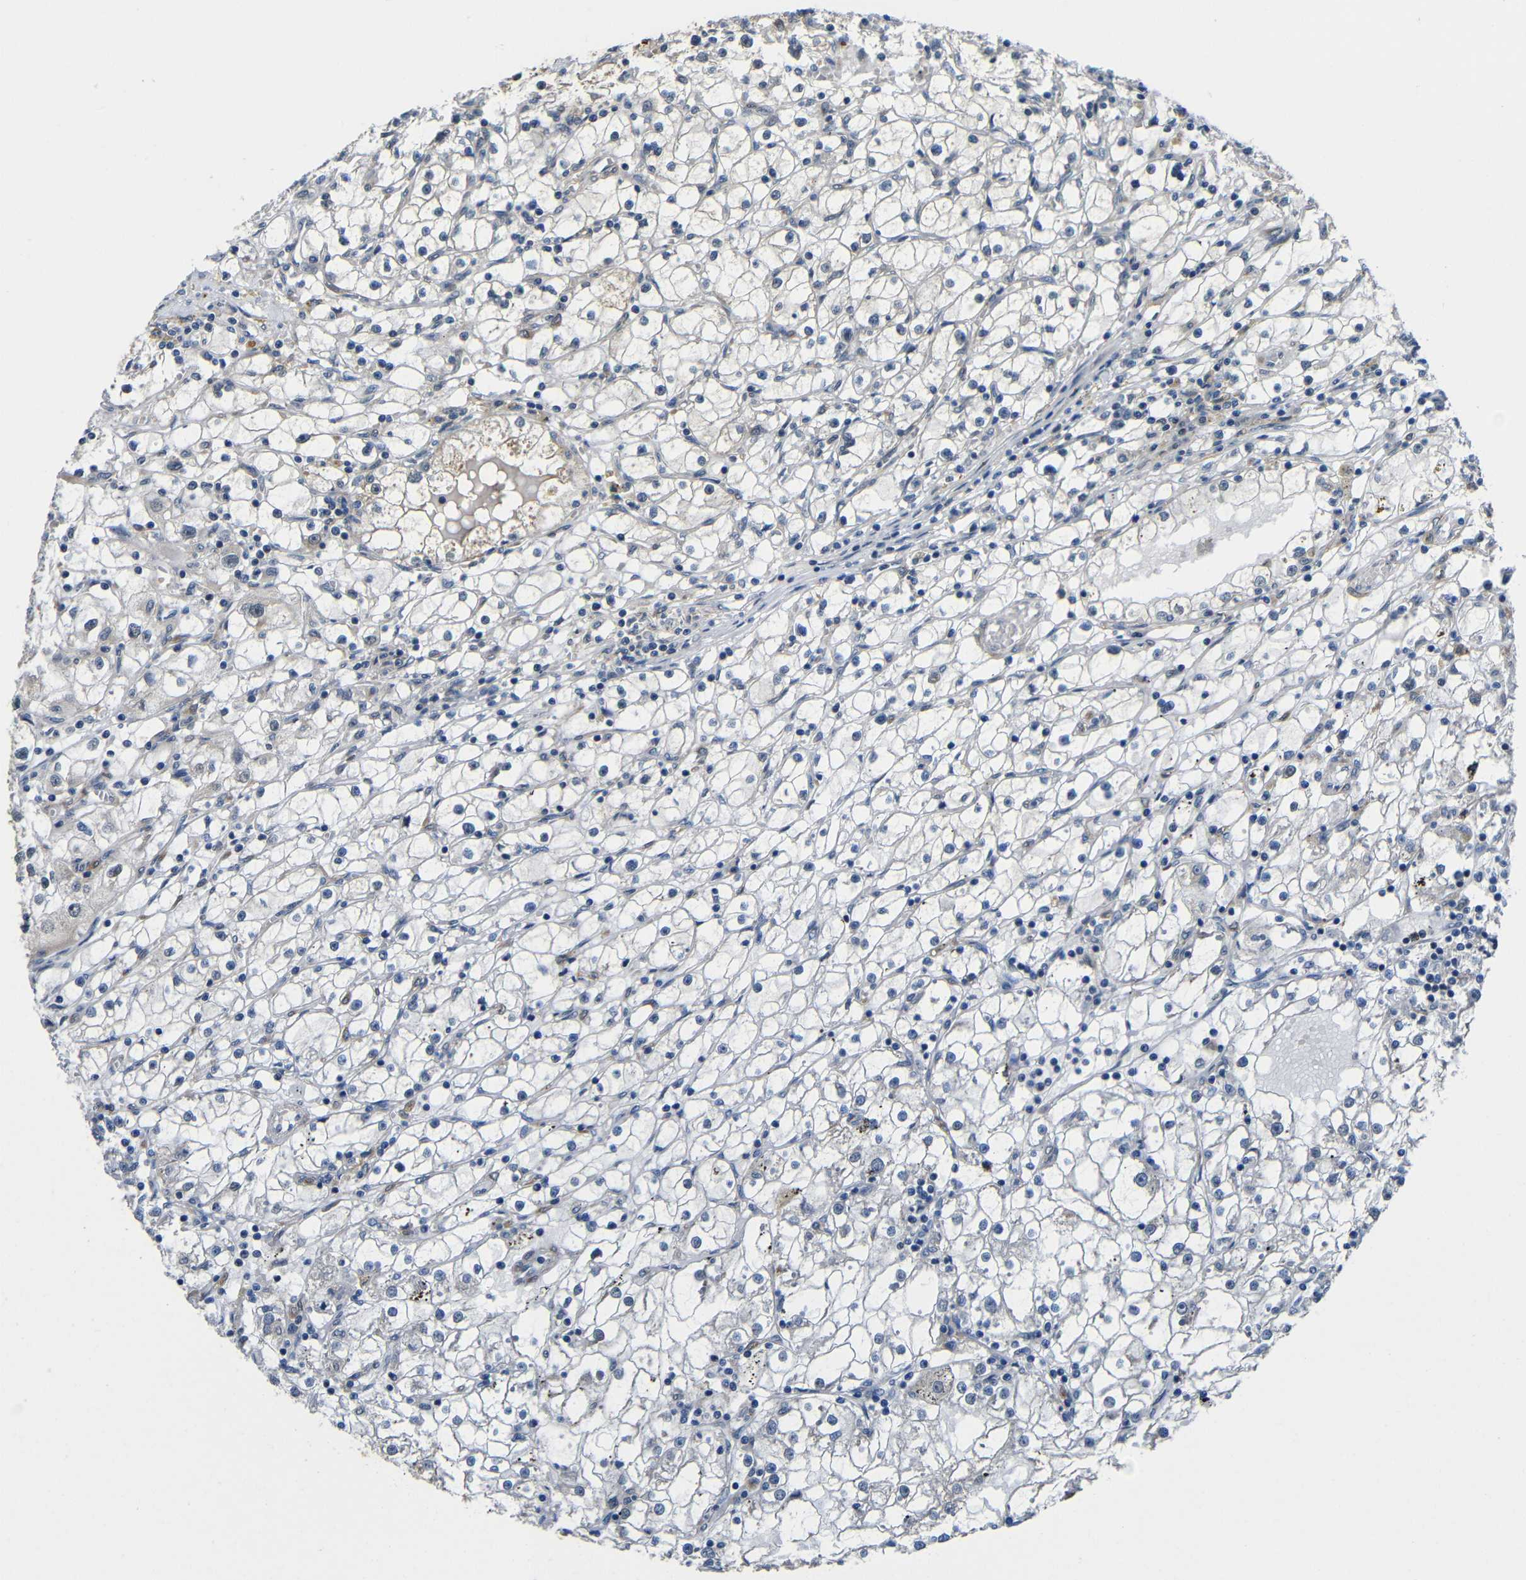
{"staining": {"intensity": "moderate", "quantity": "<25%", "location": "cytoplasmic/membranous"}, "tissue": "renal cancer", "cell_type": "Tumor cells", "image_type": "cancer", "snomed": [{"axis": "morphology", "description": "Adenocarcinoma, NOS"}, {"axis": "topography", "description": "Kidney"}], "caption": "Moderate cytoplasmic/membranous positivity for a protein is appreciated in about <25% of tumor cells of renal cancer (adenocarcinoma) using immunohistochemistry (IHC).", "gene": "FAM172A", "patient": {"sex": "male", "age": 56}}